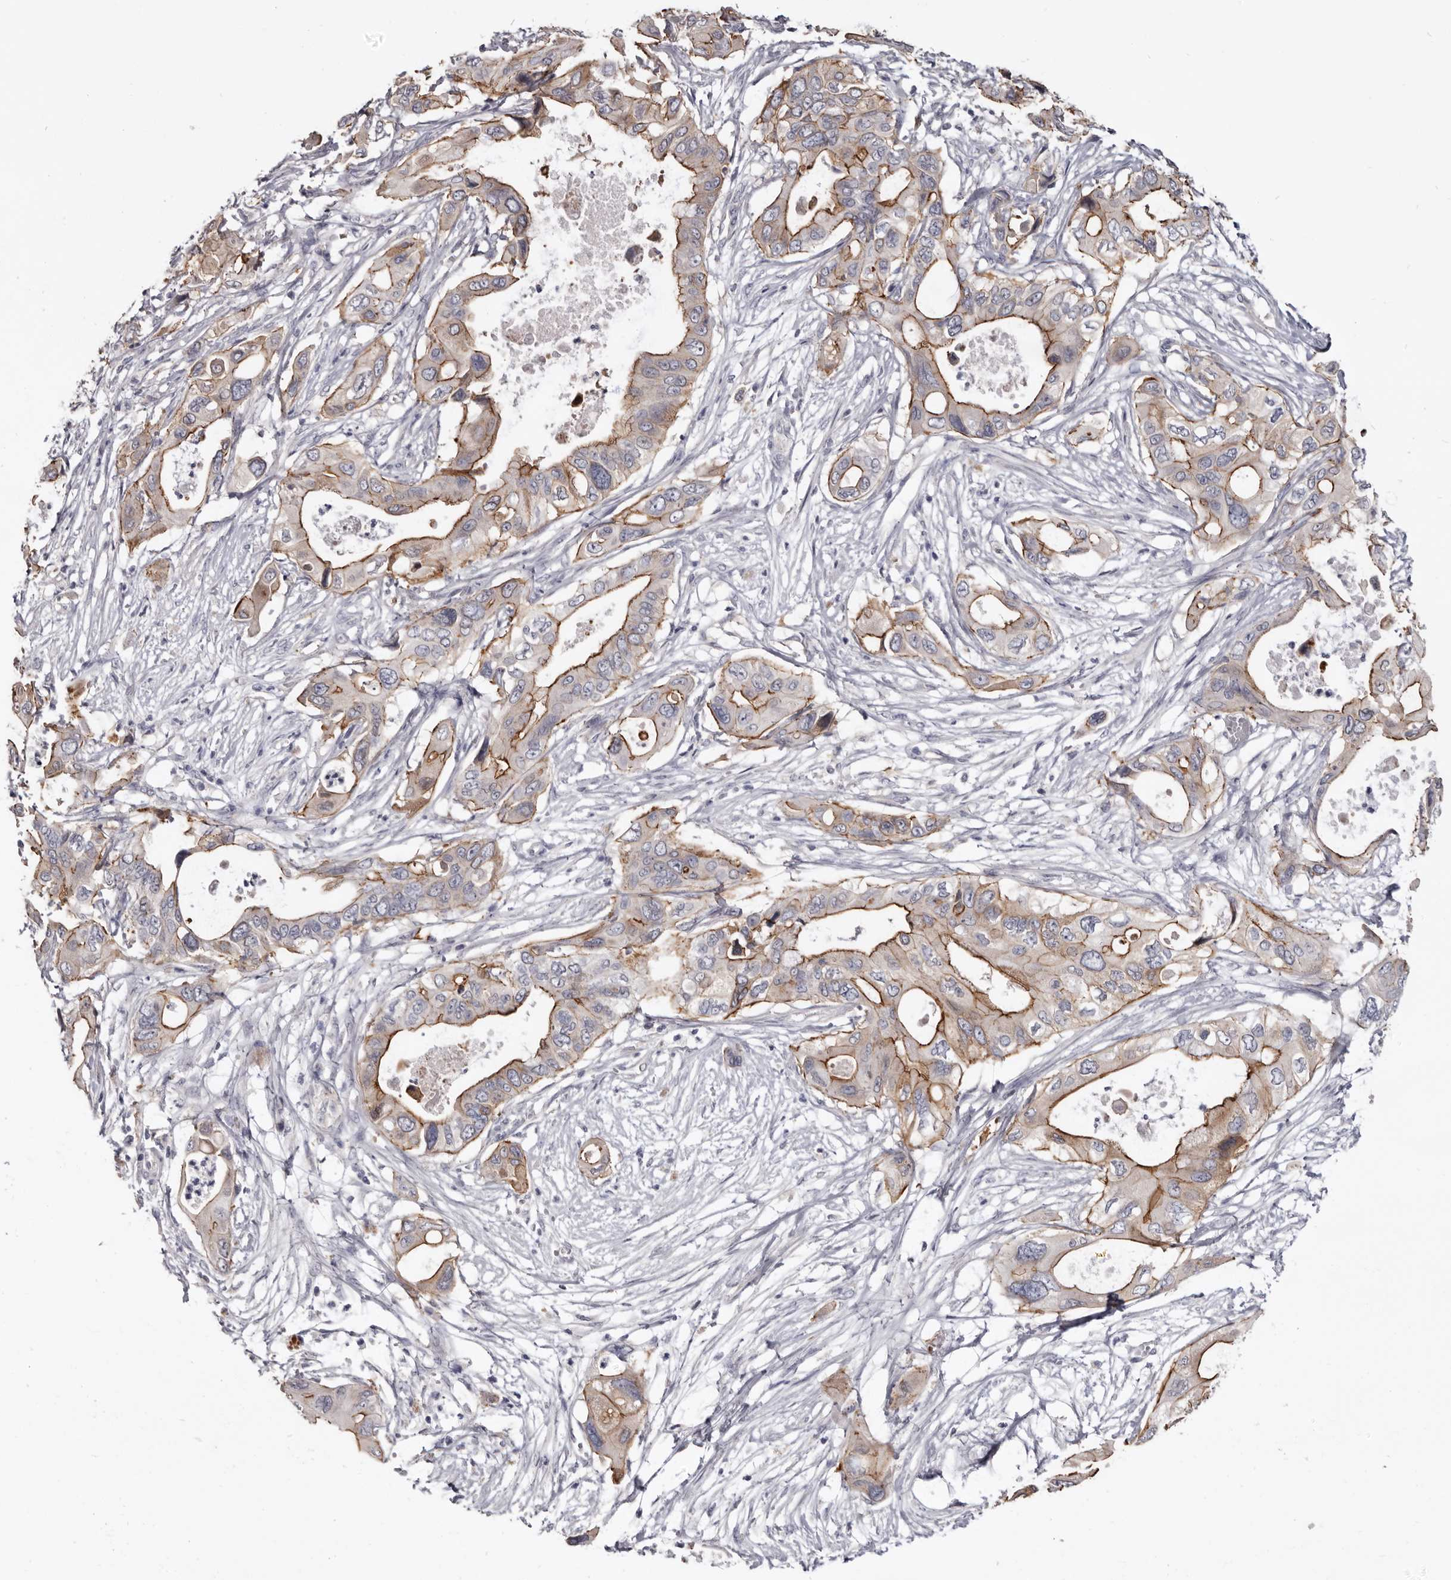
{"staining": {"intensity": "moderate", "quantity": ">75%", "location": "cytoplasmic/membranous"}, "tissue": "pancreatic cancer", "cell_type": "Tumor cells", "image_type": "cancer", "snomed": [{"axis": "morphology", "description": "Adenocarcinoma, NOS"}, {"axis": "topography", "description": "Pancreas"}], "caption": "Adenocarcinoma (pancreatic) tissue reveals moderate cytoplasmic/membranous staining in about >75% of tumor cells, visualized by immunohistochemistry. (DAB (3,3'-diaminobenzidine) IHC, brown staining for protein, blue staining for nuclei).", "gene": "CGN", "patient": {"sex": "male", "age": 66}}